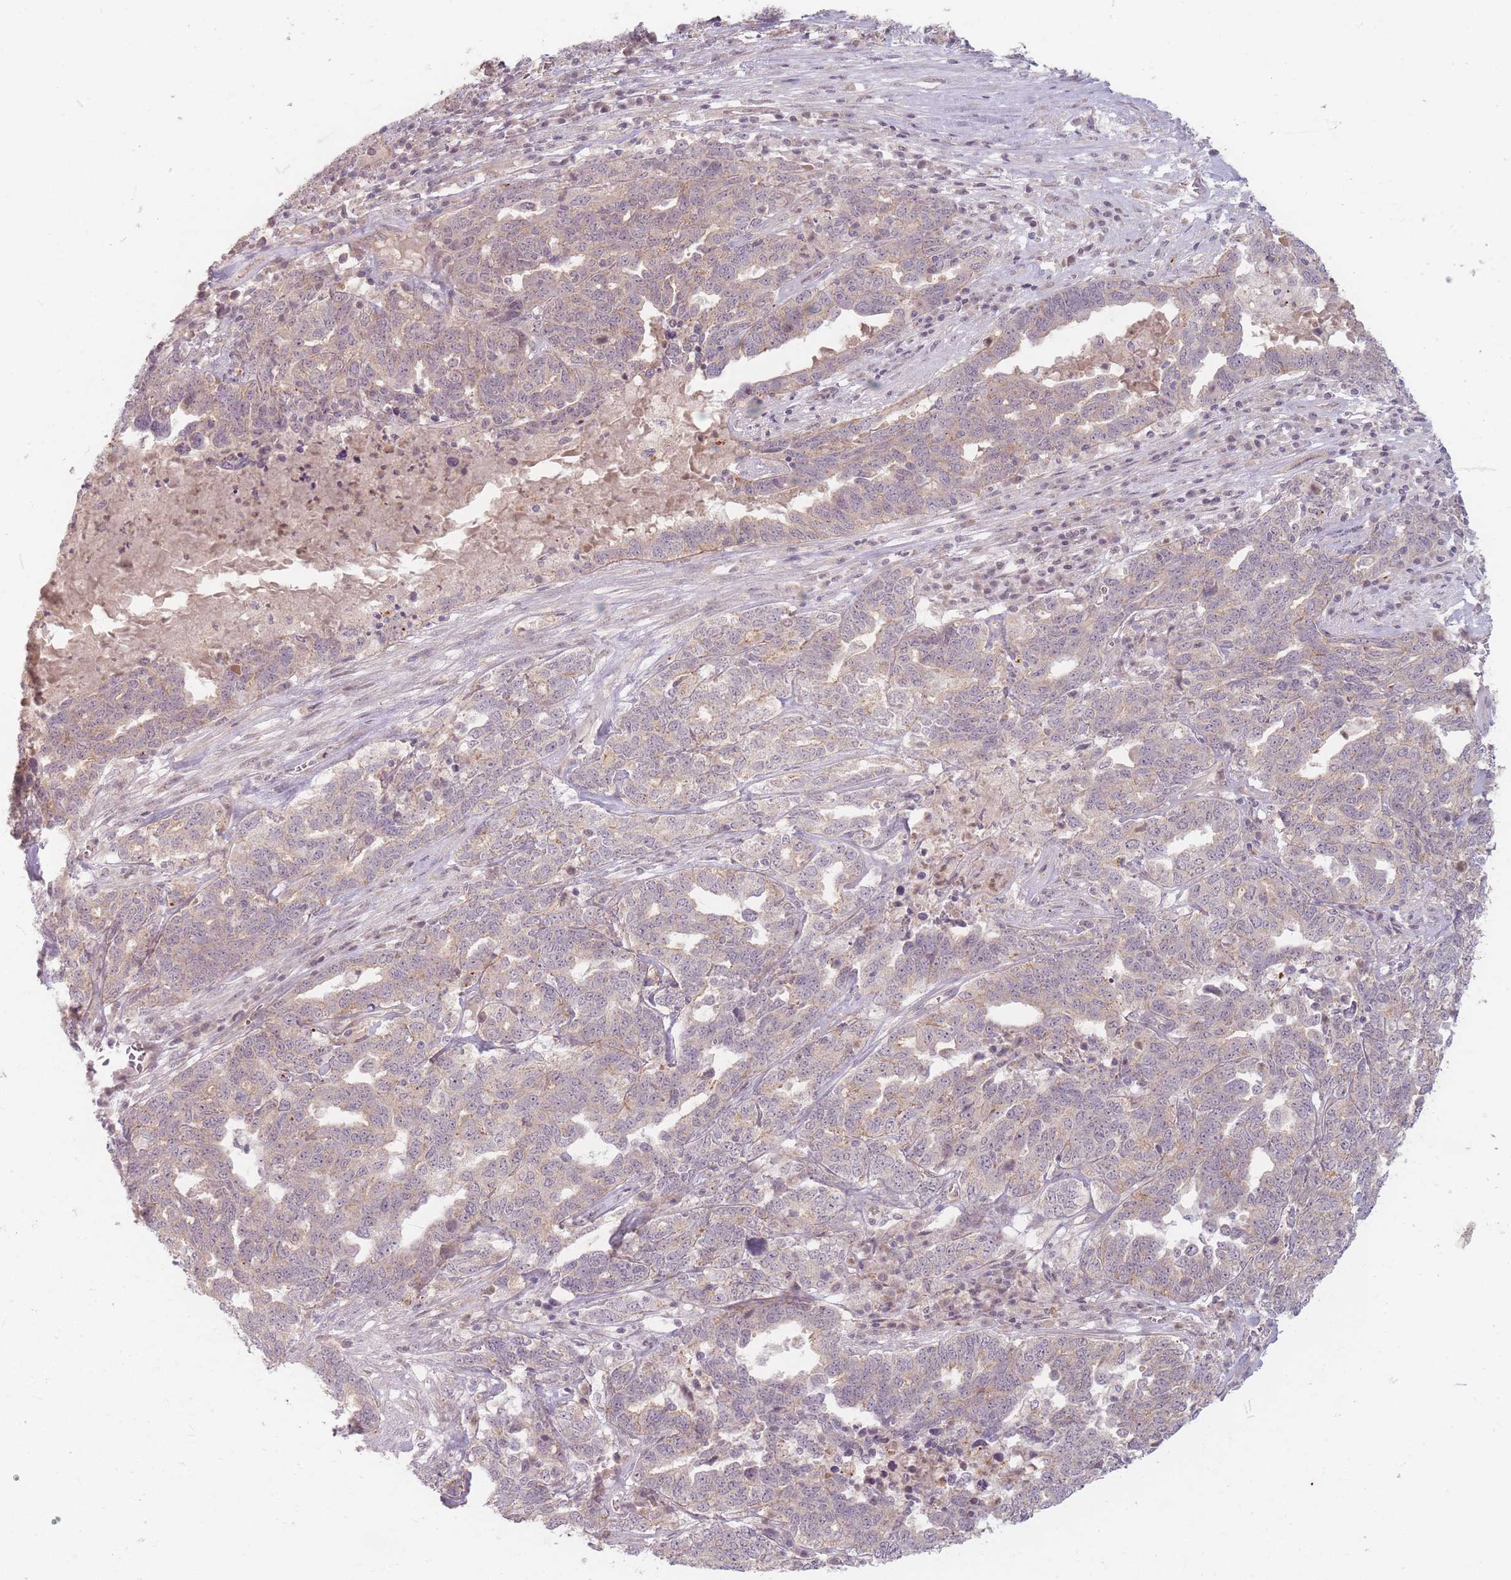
{"staining": {"intensity": "weak", "quantity": ">75%", "location": "cytoplasmic/membranous"}, "tissue": "ovarian cancer", "cell_type": "Tumor cells", "image_type": "cancer", "snomed": [{"axis": "morphology", "description": "Carcinoma, endometroid"}, {"axis": "topography", "description": "Ovary"}], "caption": "Approximately >75% of tumor cells in ovarian cancer exhibit weak cytoplasmic/membranous protein staining as visualized by brown immunohistochemical staining.", "gene": "GABRA6", "patient": {"sex": "female", "age": 62}}